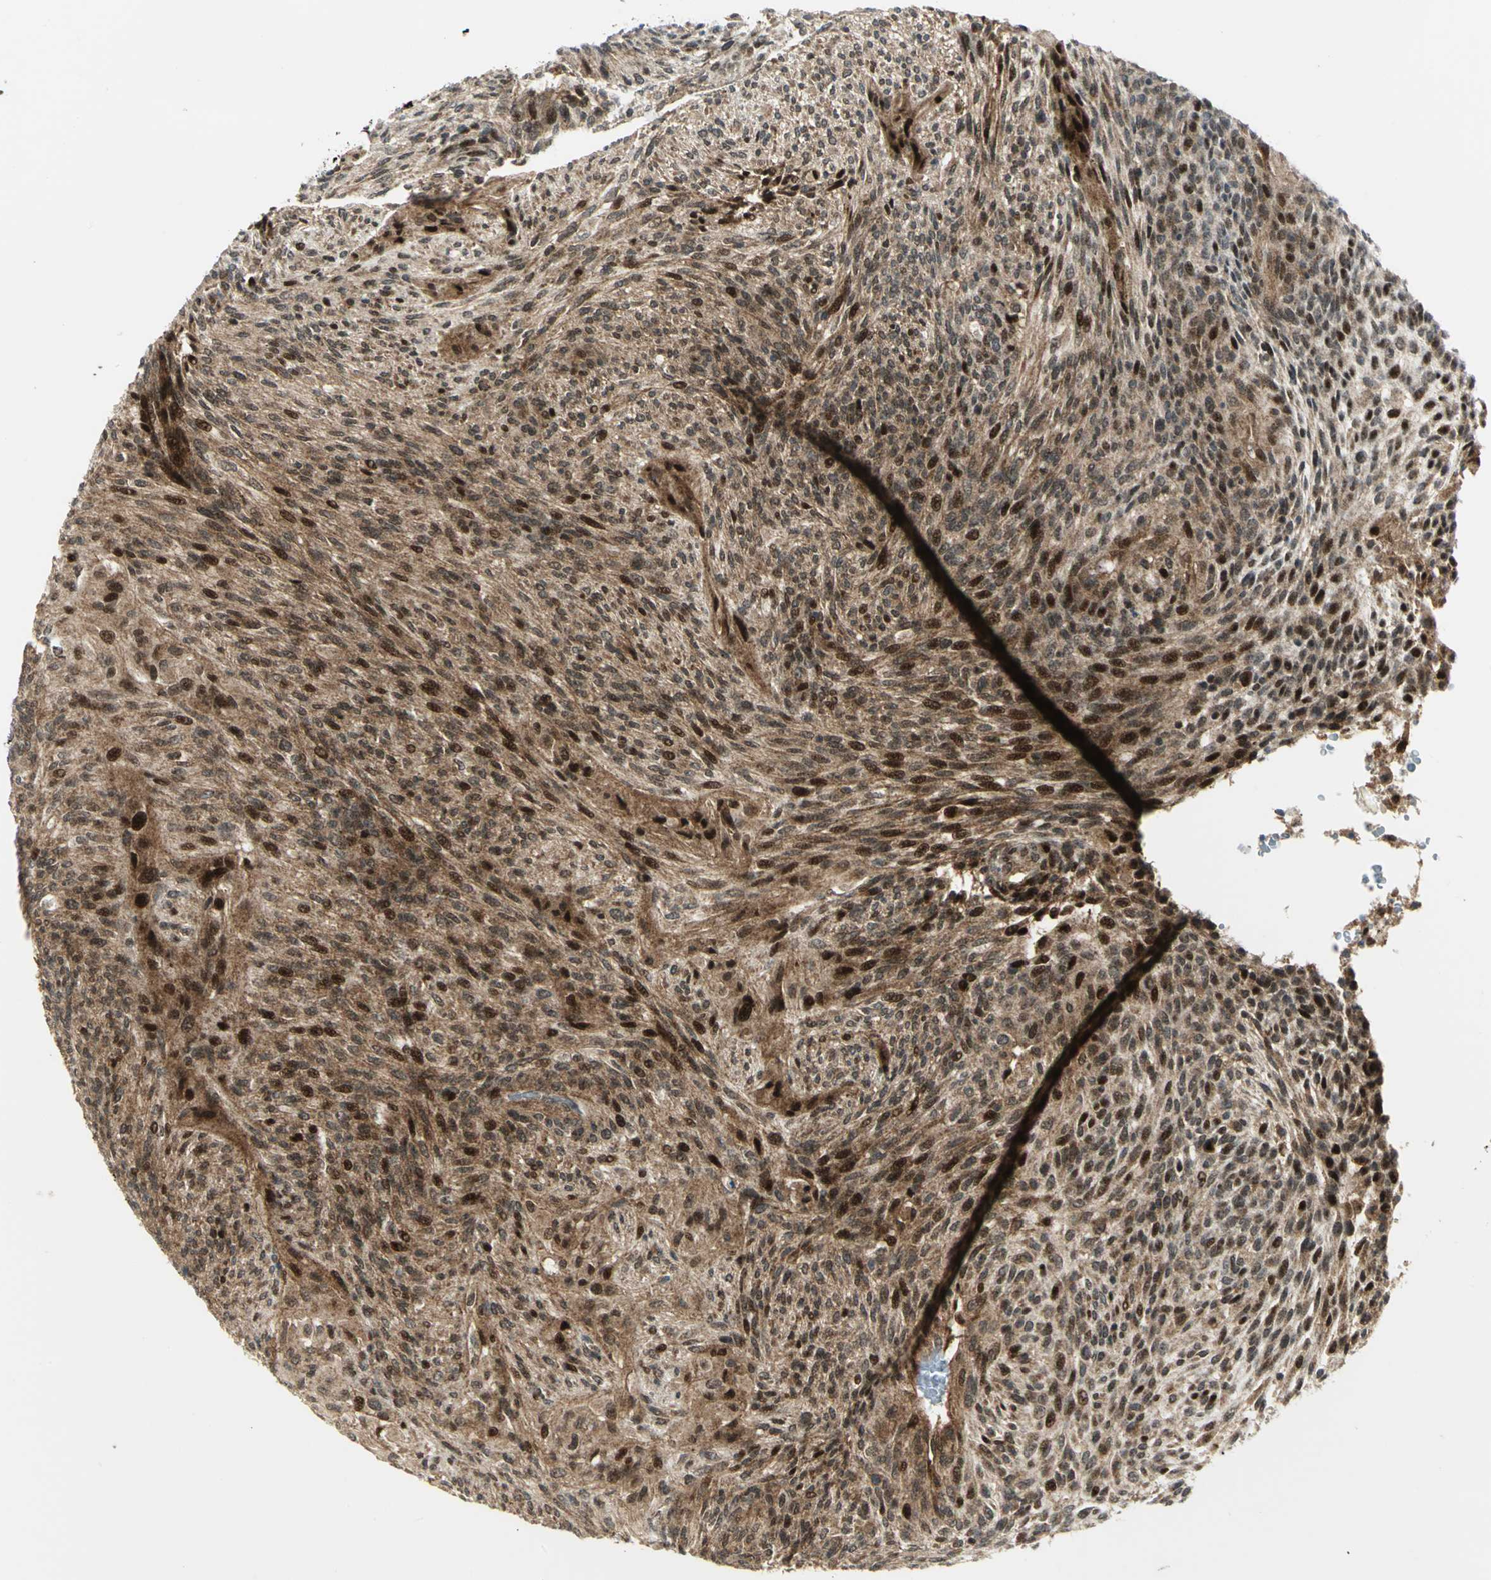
{"staining": {"intensity": "strong", "quantity": ">75%", "location": "cytoplasmic/membranous,nuclear"}, "tissue": "glioma", "cell_type": "Tumor cells", "image_type": "cancer", "snomed": [{"axis": "morphology", "description": "Glioma, malignant, High grade"}, {"axis": "topography", "description": "Cerebral cortex"}], "caption": "About >75% of tumor cells in malignant glioma (high-grade) demonstrate strong cytoplasmic/membranous and nuclear protein expression as visualized by brown immunohistochemical staining.", "gene": "ATP6V1A", "patient": {"sex": "female", "age": 55}}